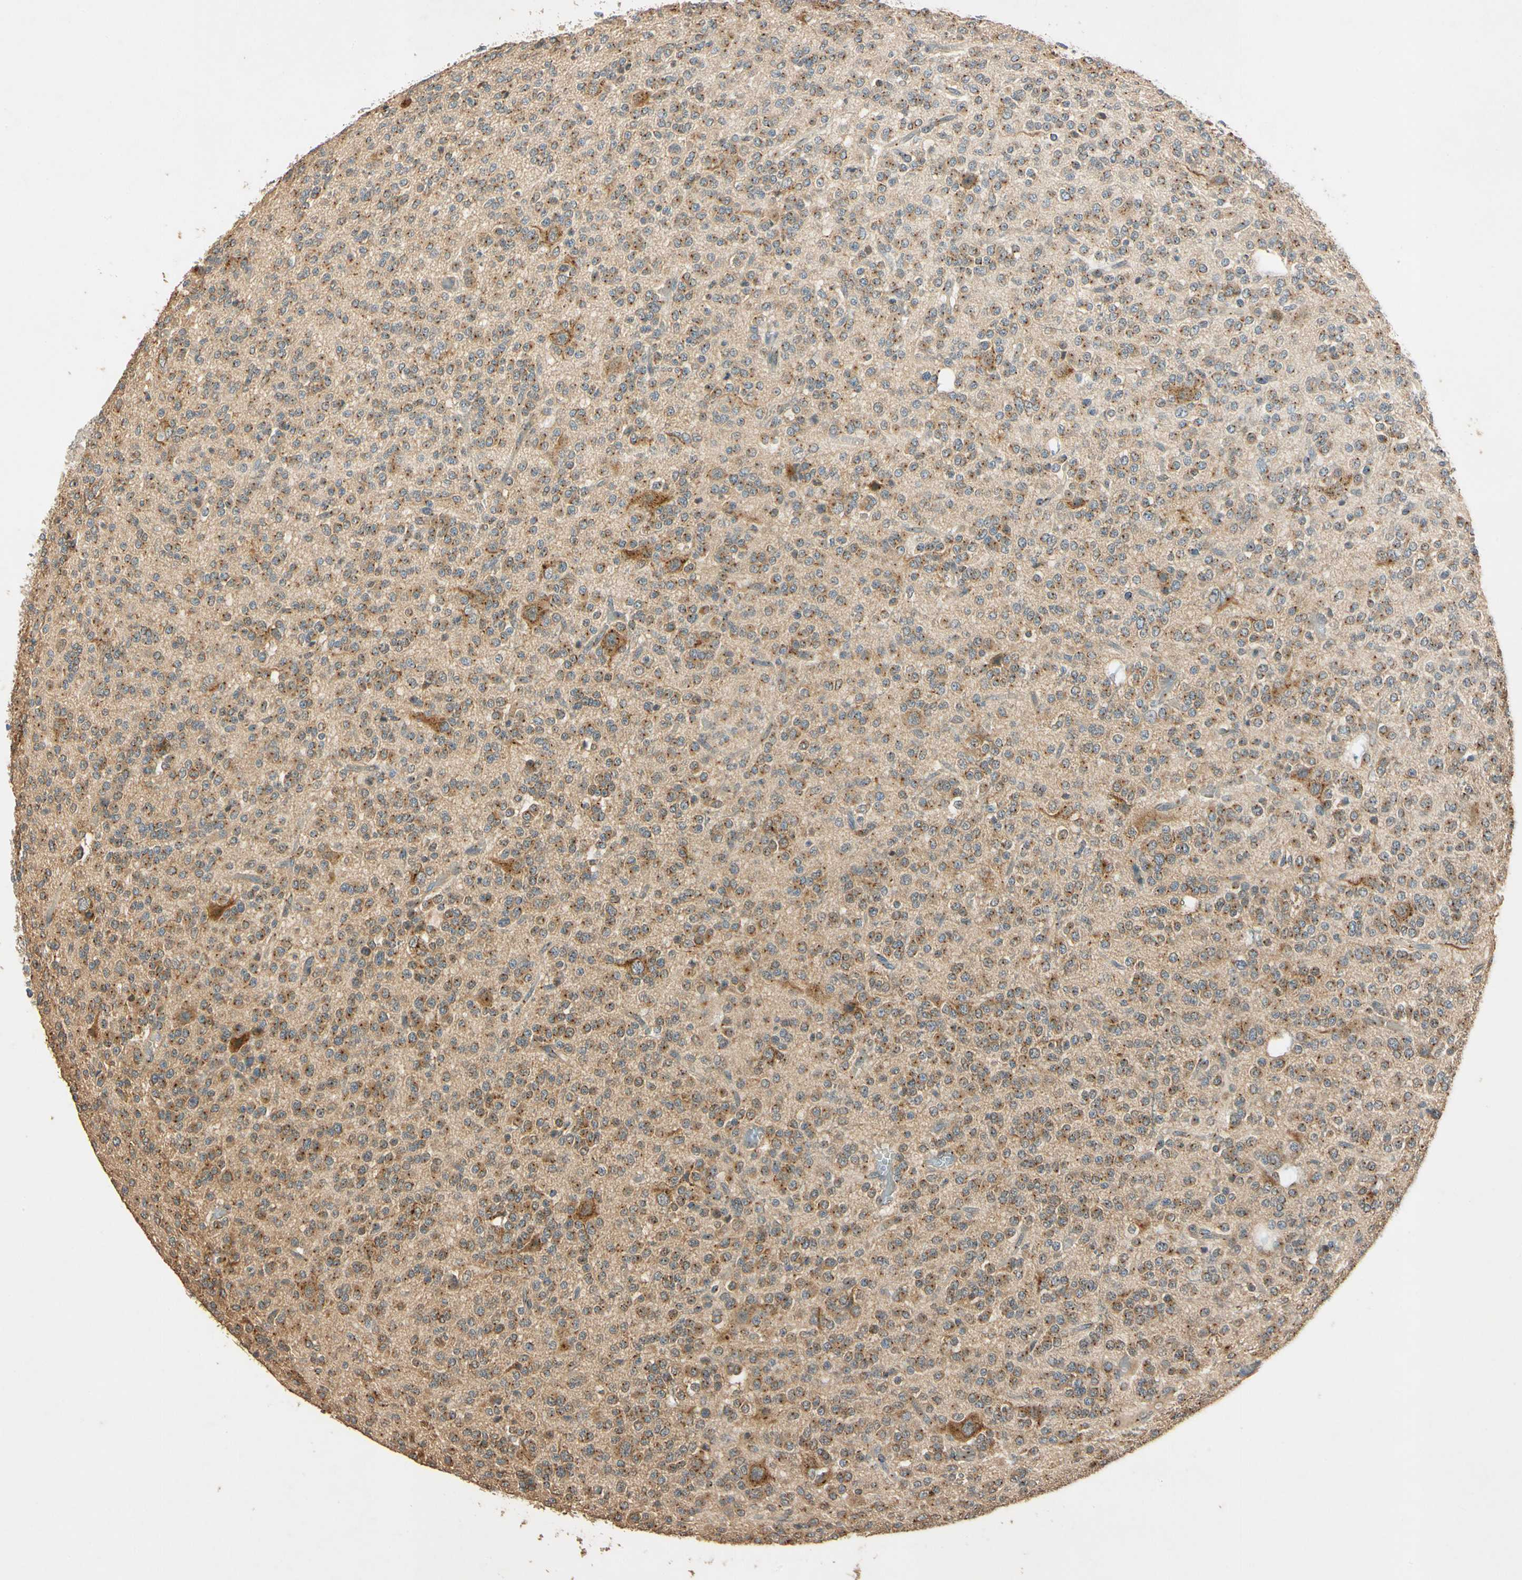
{"staining": {"intensity": "moderate", "quantity": ">75%", "location": "cytoplasmic/membranous"}, "tissue": "glioma", "cell_type": "Tumor cells", "image_type": "cancer", "snomed": [{"axis": "morphology", "description": "Glioma, malignant, Low grade"}, {"axis": "topography", "description": "Brain"}], "caption": "Moderate cytoplasmic/membranous expression for a protein is present in about >75% of tumor cells of glioma using immunohistochemistry.", "gene": "AKAP9", "patient": {"sex": "male", "age": 38}}